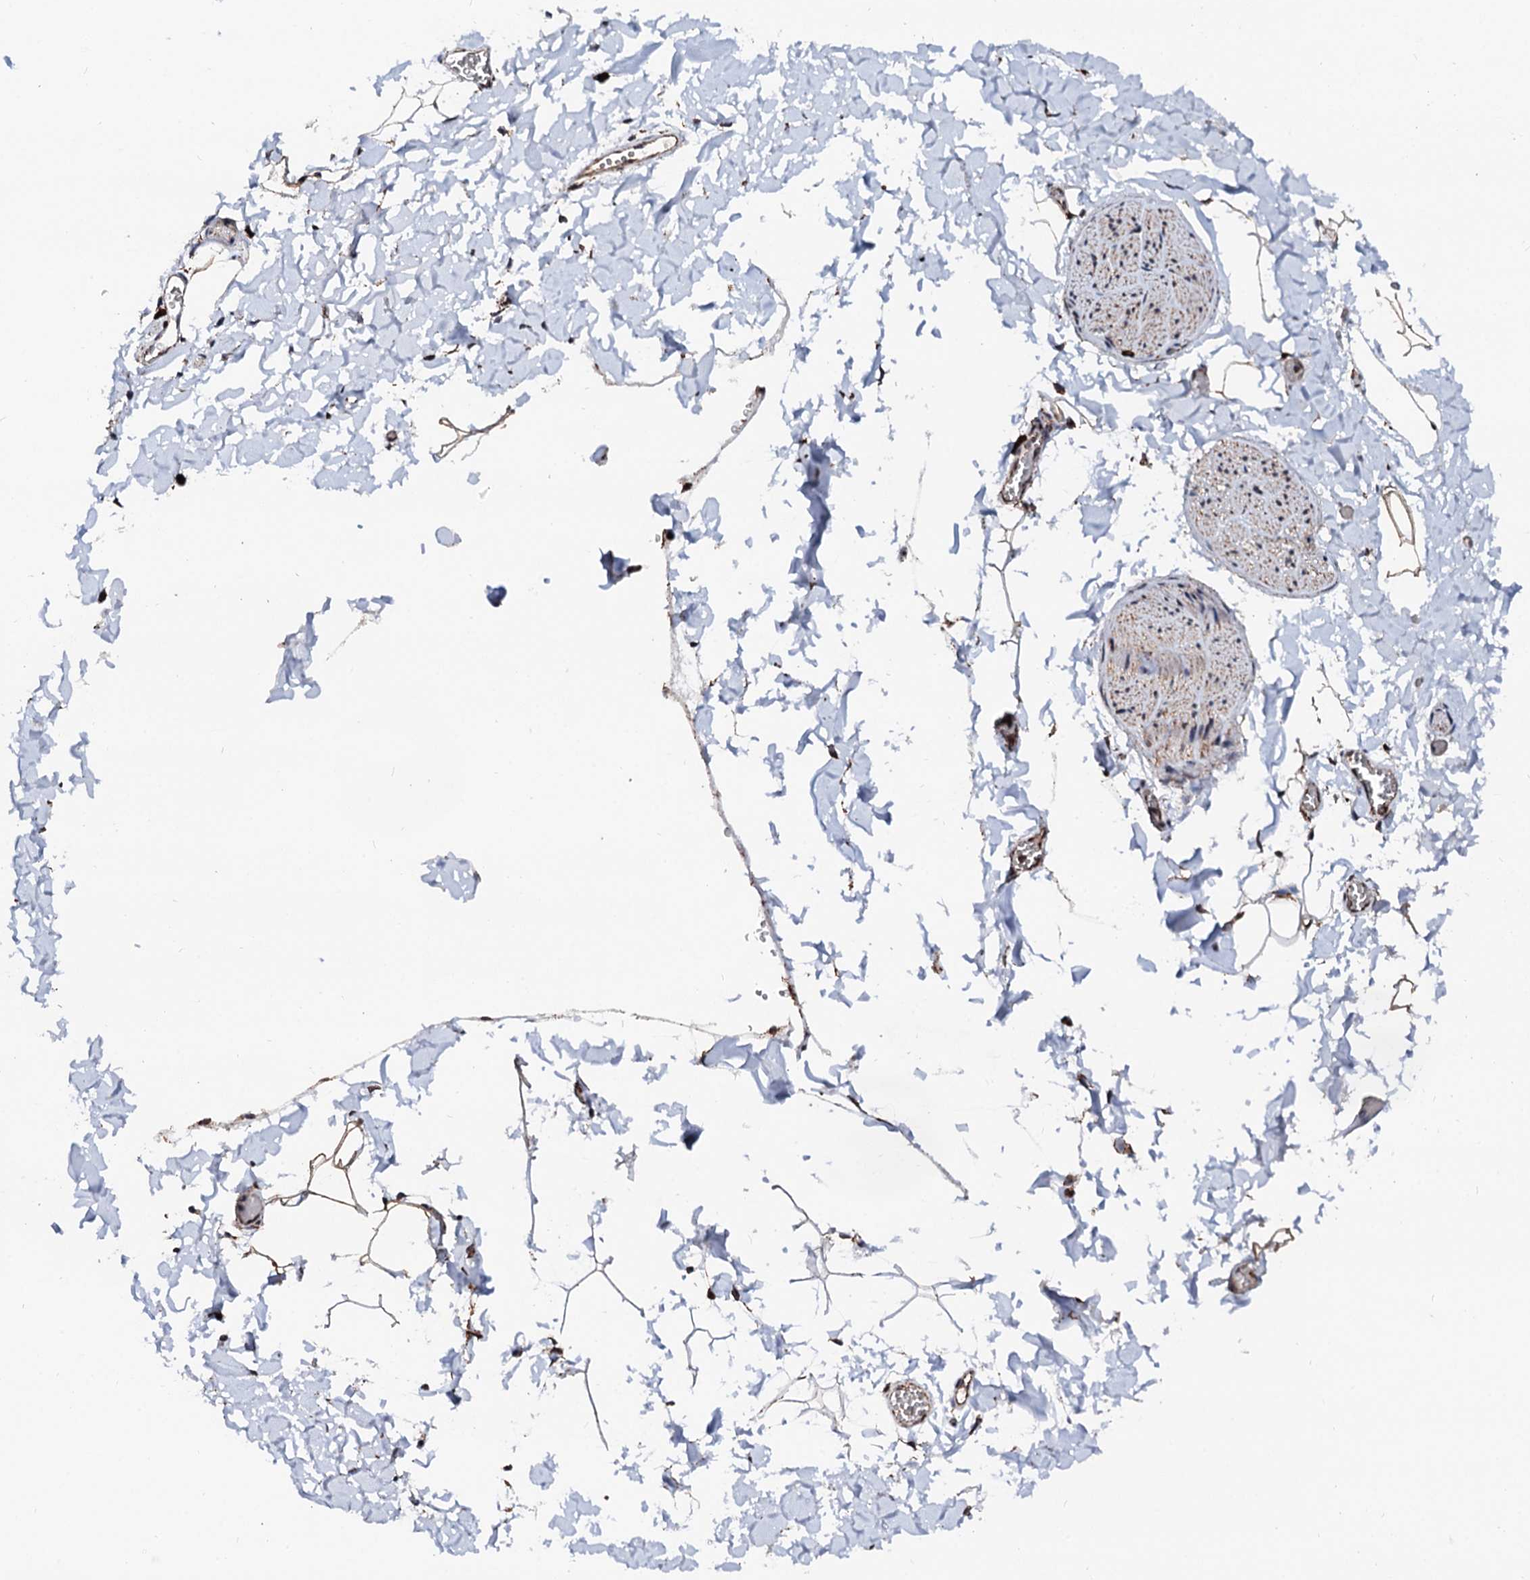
{"staining": {"intensity": "moderate", "quantity": ">75%", "location": "cytoplasmic/membranous"}, "tissue": "adipose tissue", "cell_type": "Adipocytes", "image_type": "normal", "snomed": [{"axis": "morphology", "description": "Normal tissue, NOS"}, {"axis": "topography", "description": "Gallbladder"}, {"axis": "topography", "description": "Peripheral nerve tissue"}], "caption": "Immunohistochemistry (IHC) (DAB) staining of unremarkable adipose tissue exhibits moderate cytoplasmic/membranous protein positivity in approximately >75% of adipocytes.", "gene": "SECISBP2L", "patient": {"sex": "male", "age": 38}}